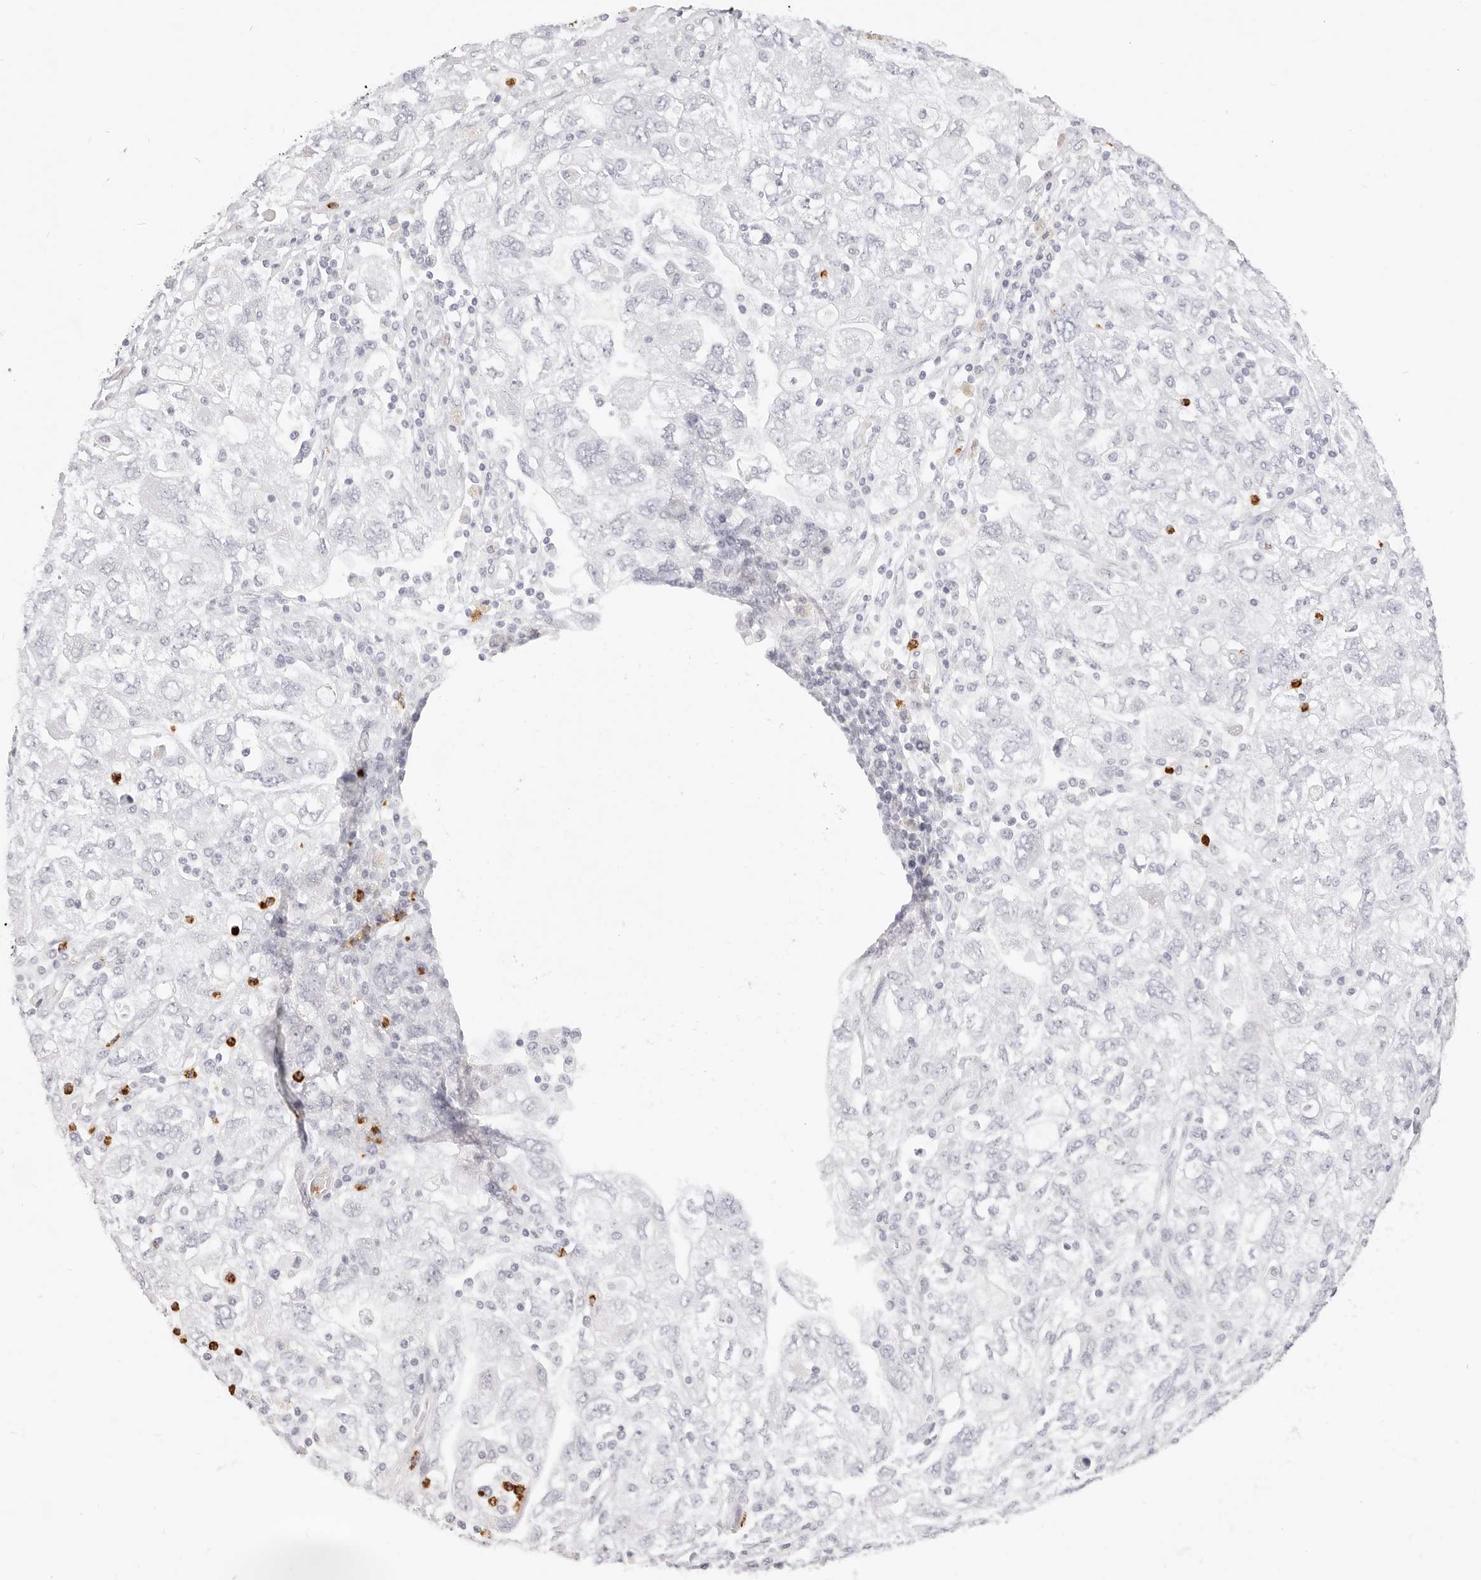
{"staining": {"intensity": "negative", "quantity": "none", "location": "none"}, "tissue": "ovarian cancer", "cell_type": "Tumor cells", "image_type": "cancer", "snomed": [{"axis": "morphology", "description": "Carcinoma, NOS"}, {"axis": "morphology", "description": "Cystadenocarcinoma, serous, NOS"}, {"axis": "topography", "description": "Ovary"}], "caption": "This is a micrograph of IHC staining of ovarian cancer, which shows no positivity in tumor cells. The staining was performed using DAB to visualize the protein expression in brown, while the nuclei were stained in blue with hematoxylin (Magnification: 20x).", "gene": "CAMP", "patient": {"sex": "female", "age": 69}}